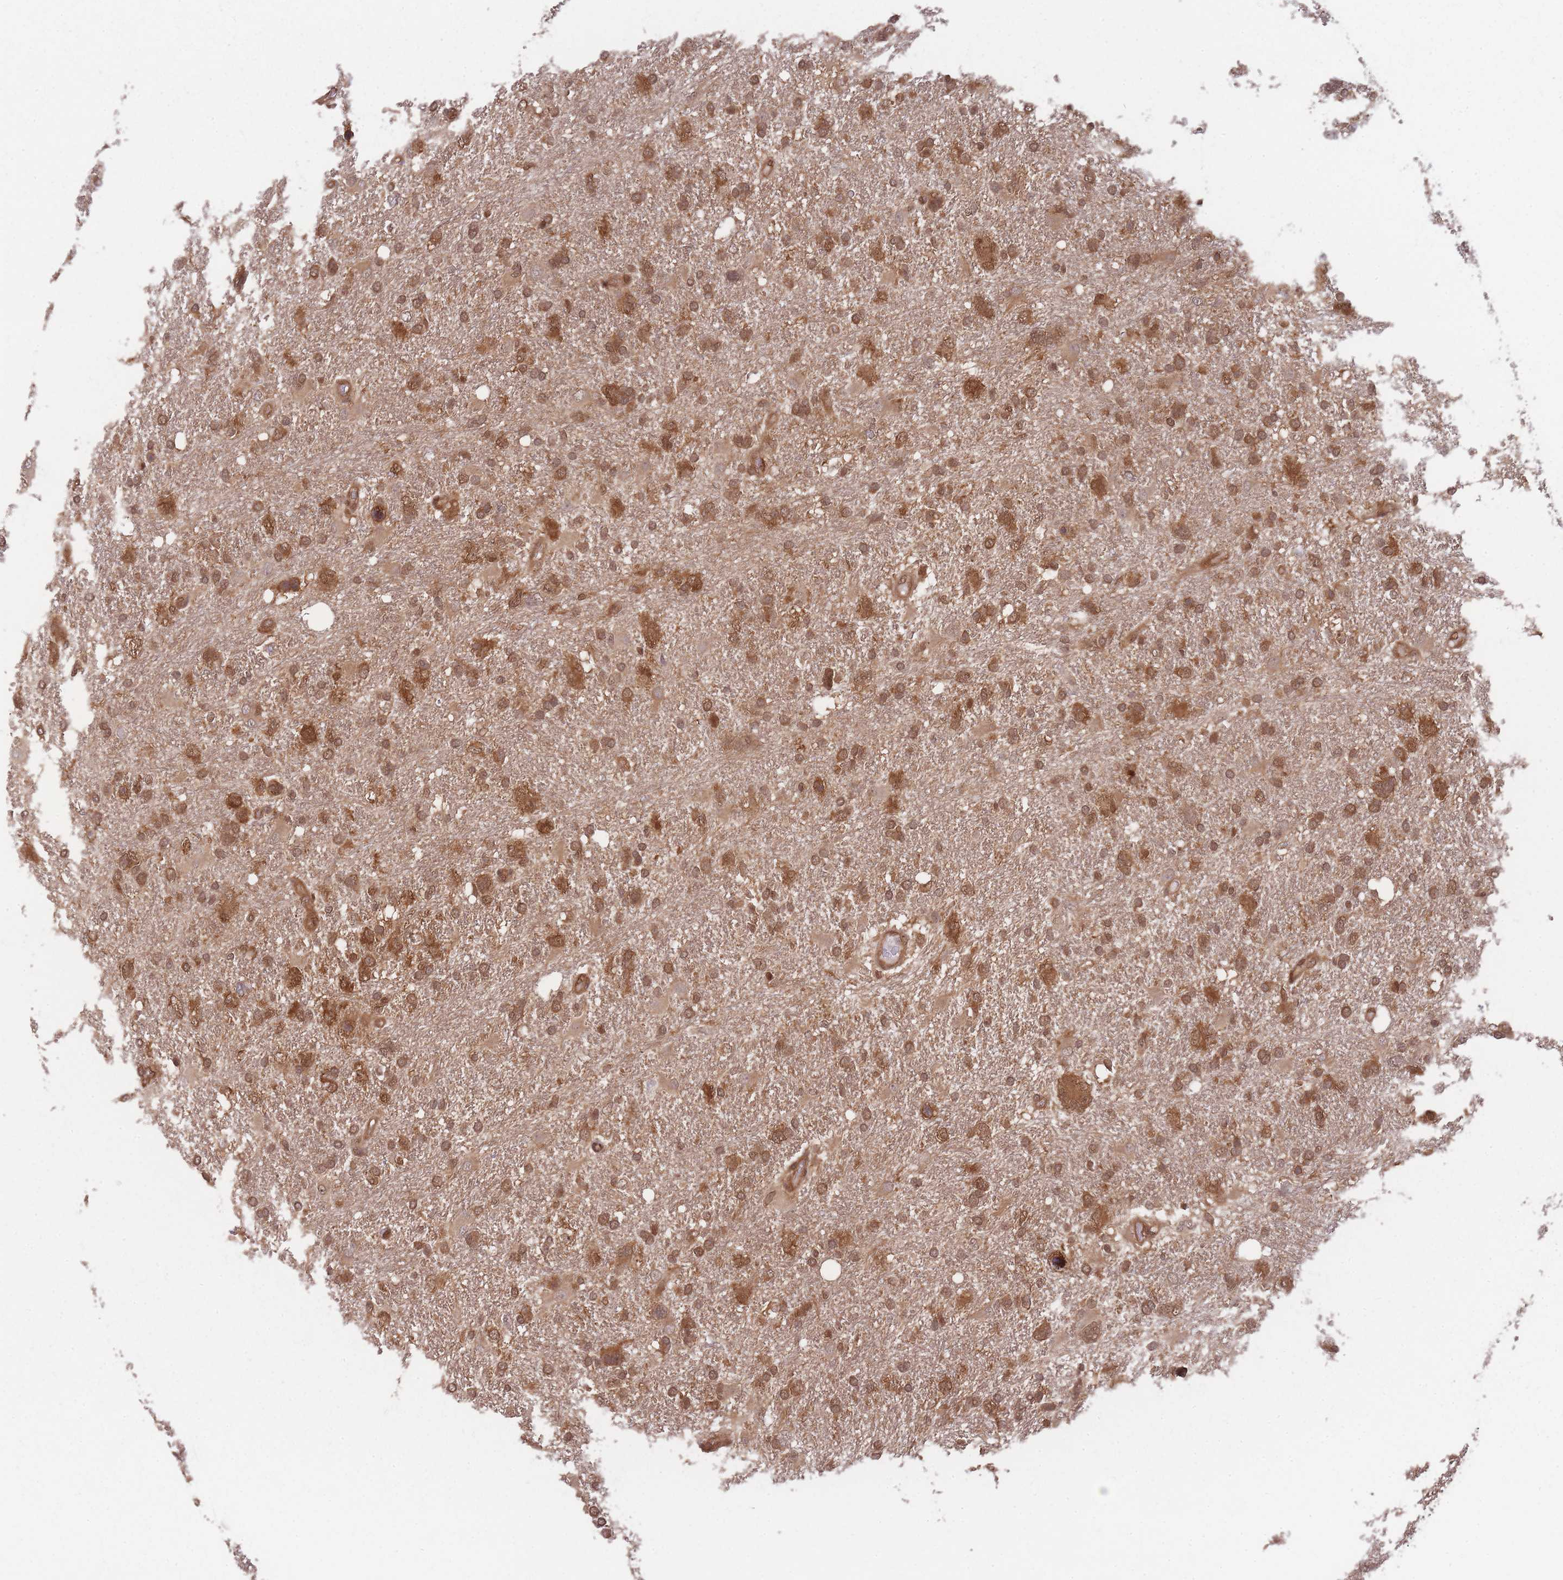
{"staining": {"intensity": "moderate", "quantity": ">75%", "location": "cytoplasmic/membranous,nuclear"}, "tissue": "glioma", "cell_type": "Tumor cells", "image_type": "cancer", "snomed": [{"axis": "morphology", "description": "Glioma, malignant, High grade"}, {"axis": "topography", "description": "Brain"}], "caption": "Immunohistochemical staining of human malignant glioma (high-grade) reveals medium levels of moderate cytoplasmic/membranous and nuclear protein staining in approximately >75% of tumor cells.", "gene": "PPP6R3", "patient": {"sex": "male", "age": 61}}